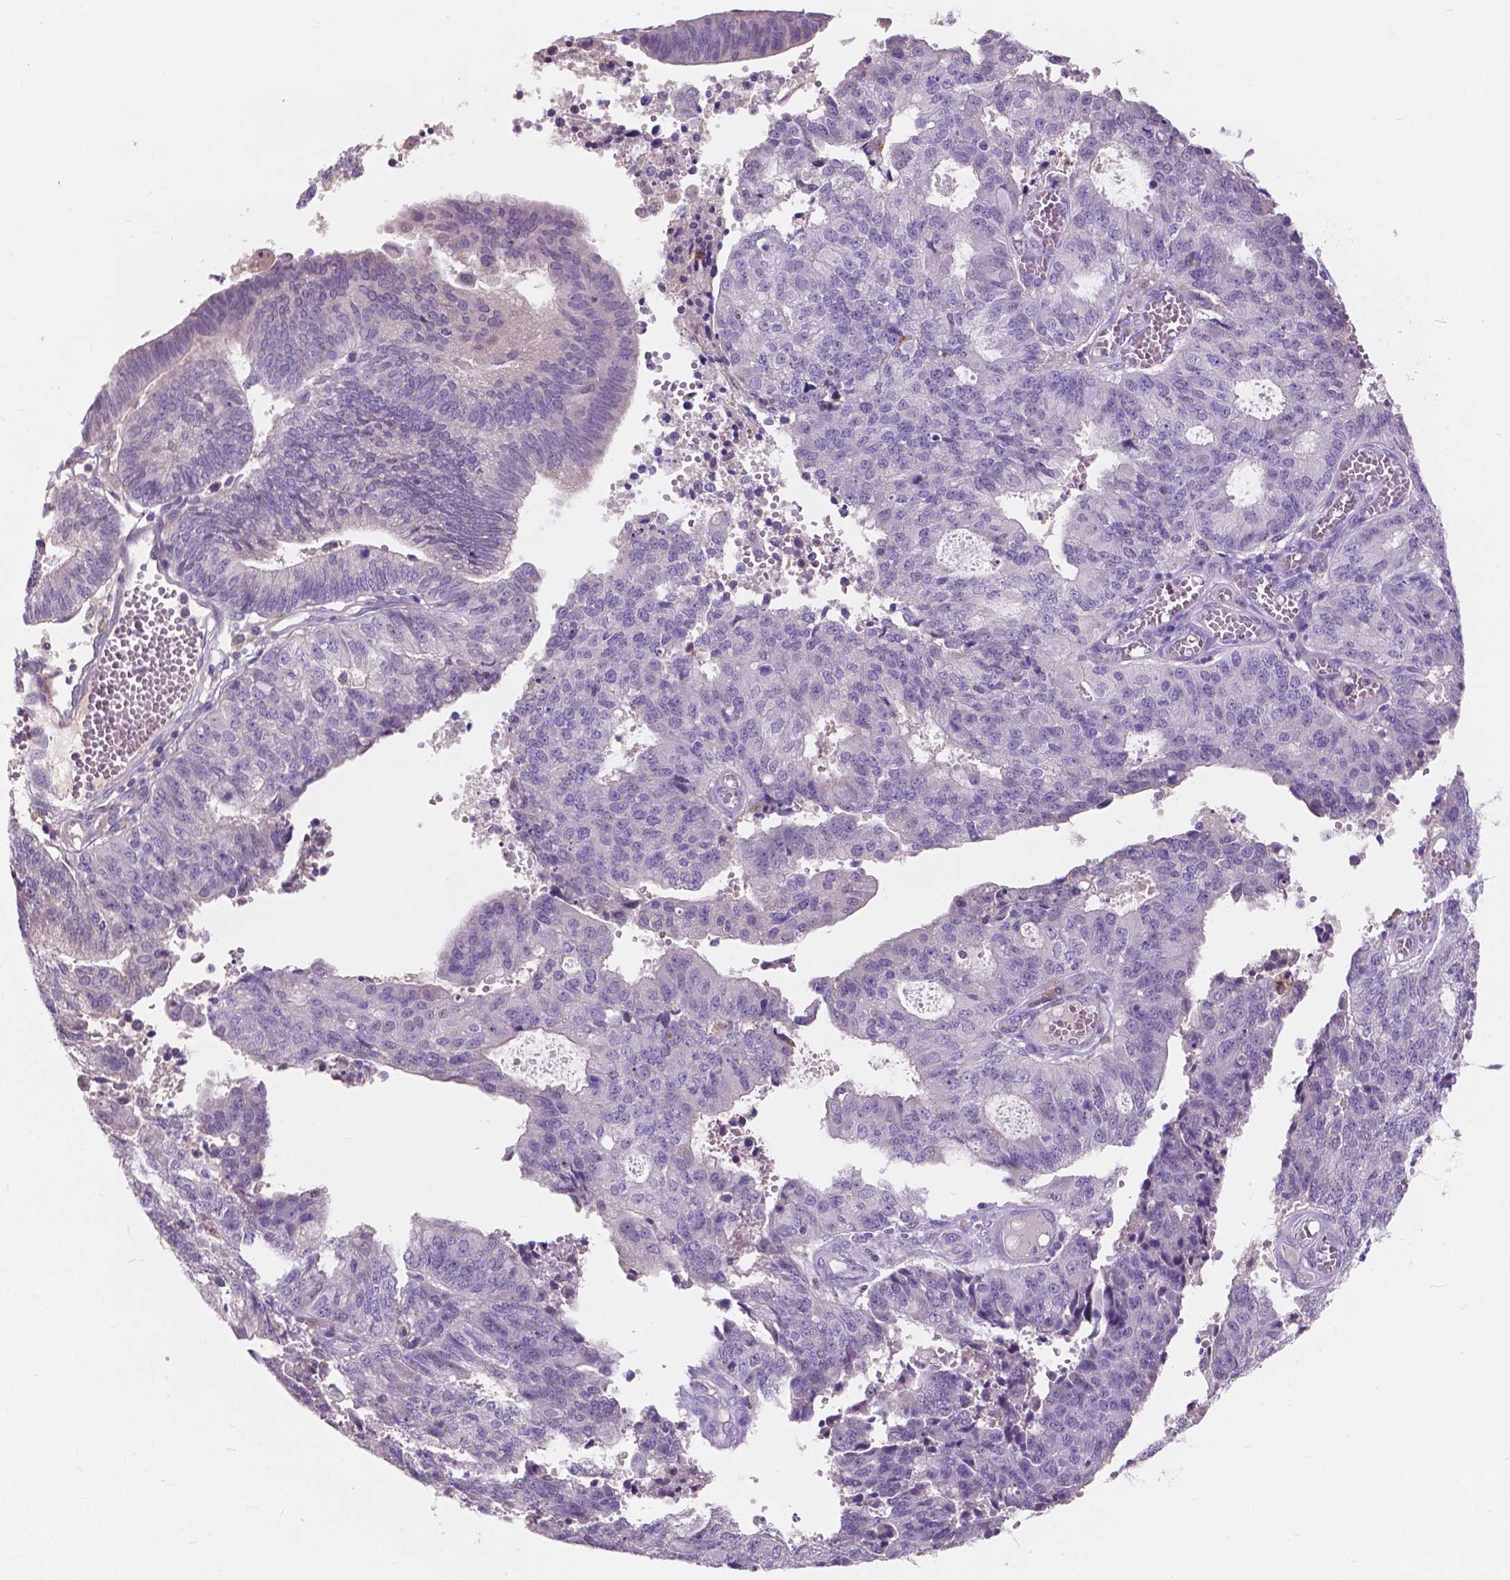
{"staining": {"intensity": "negative", "quantity": "none", "location": "none"}, "tissue": "endometrial cancer", "cell_type": "Tumor cells", "image_type": "cancer", "snomed": [{"axis": "morphology", "description": "Adenocarcinoma, NOS"}, {"axis": "topography", "description": "Endometrium"}], "caption": "Human endometrial cancer stained for a protein using IHC reveals no positivity in tumor cells.", "gene": "IREB2", "patient": {"sex": "female", "age": 82}}